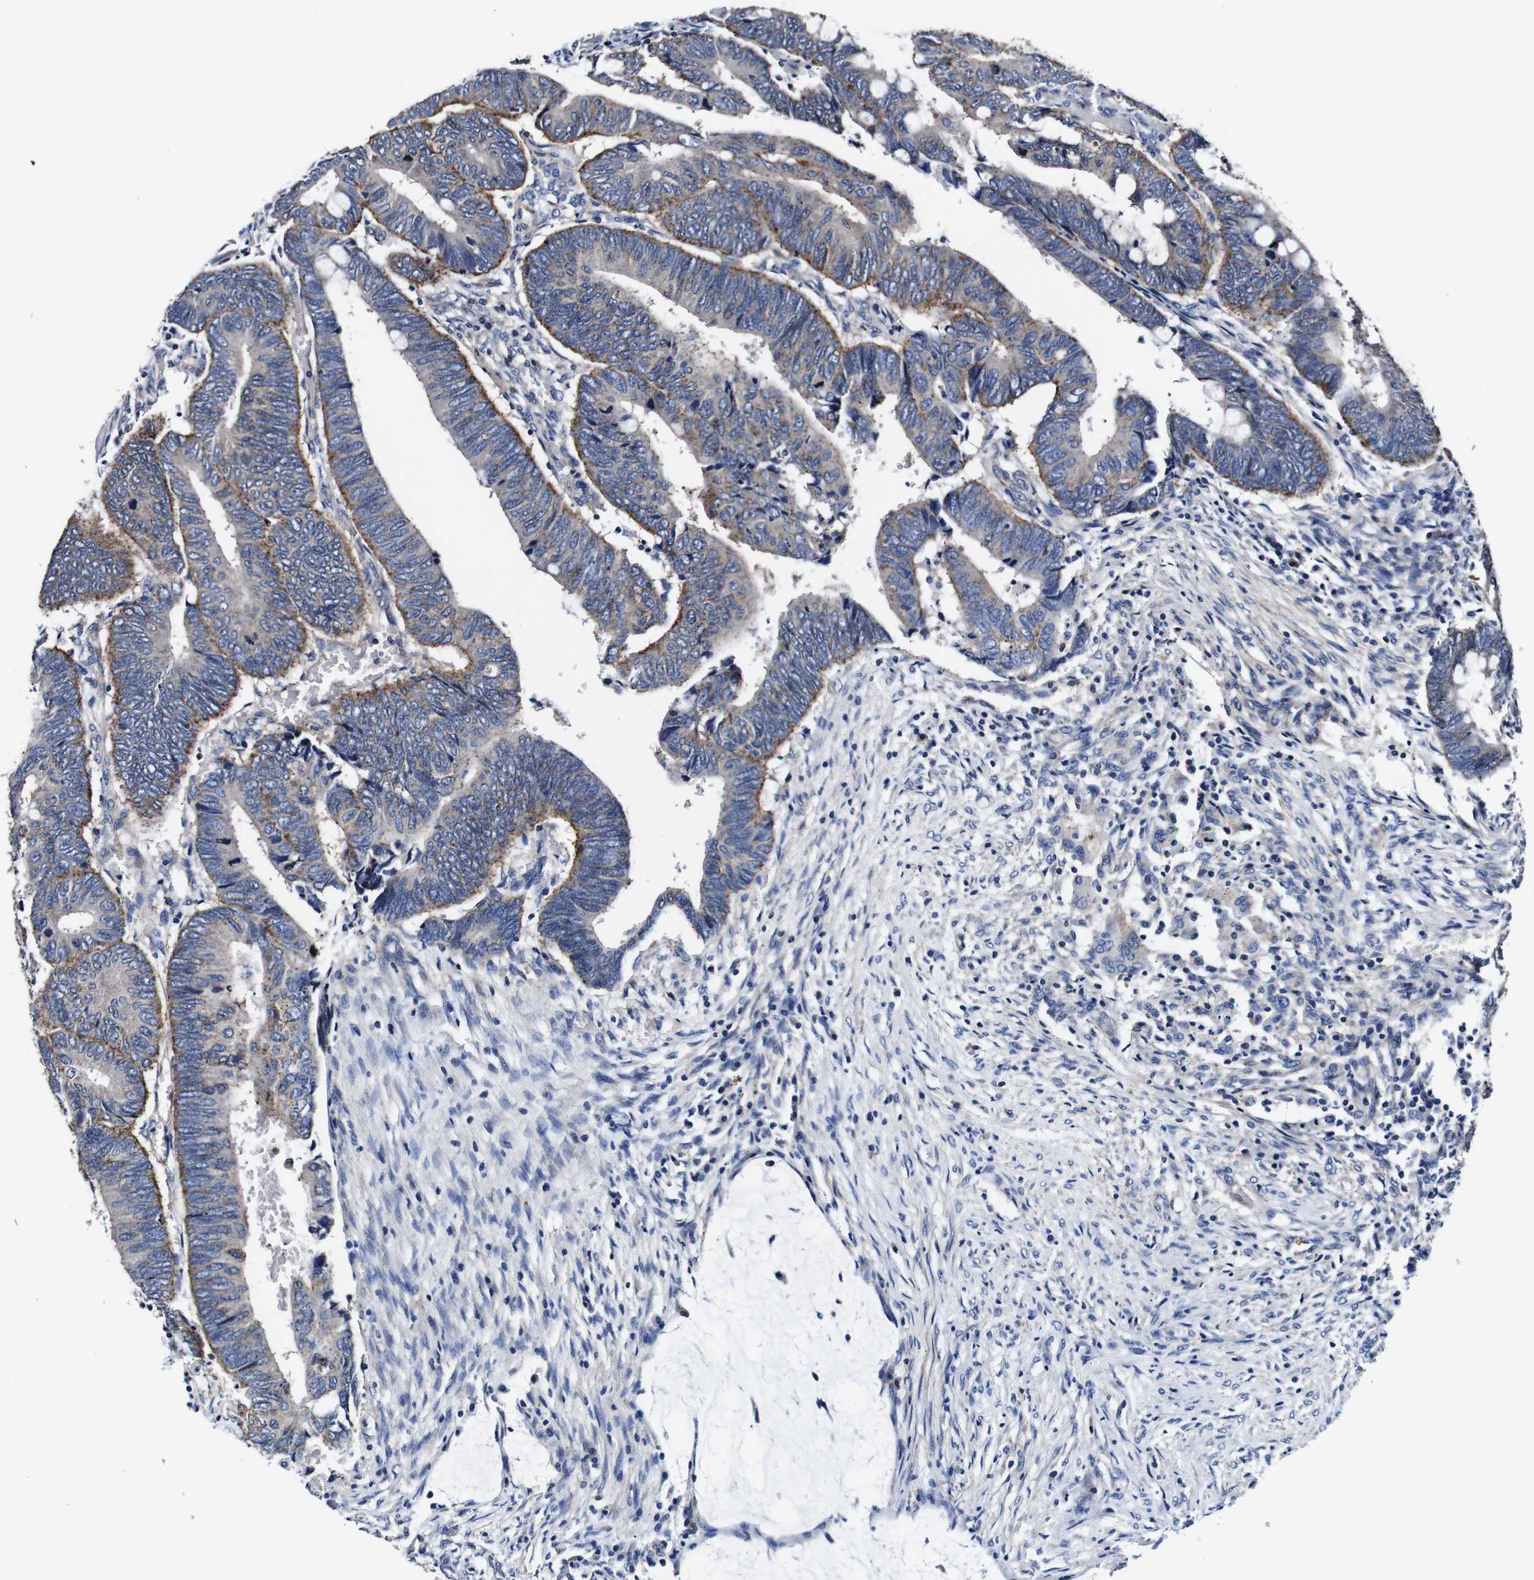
{"staining": {"intensity": "moderate", "quantity": "25%-75%", "location": "cytoplasmic/membranous"}, "tissue": "colorectal cancer", "cell_type": "Tumor cells", "image_type": "cancer", "snomed": [{"axis": "morphology", "description": "Normal tissue, NOS"}, {"axis": "morphology", "description": "Adenocarcinoma, NOS"}, {"axis": "topography", "description": "Rectum"}, {"axis": "topography", "description": "Peripheral nerve tissue"}], "caption": "This photomicrograph displays immunohistochemistry (IHC) staining of human adenocarcinoma (colorectal), with medium moderate cytoplasmic/membranous expression in about 25%-75% of tumor cells.", "gene": "PDCD6IP", "patient": {"sex": "male", "age": 92}}